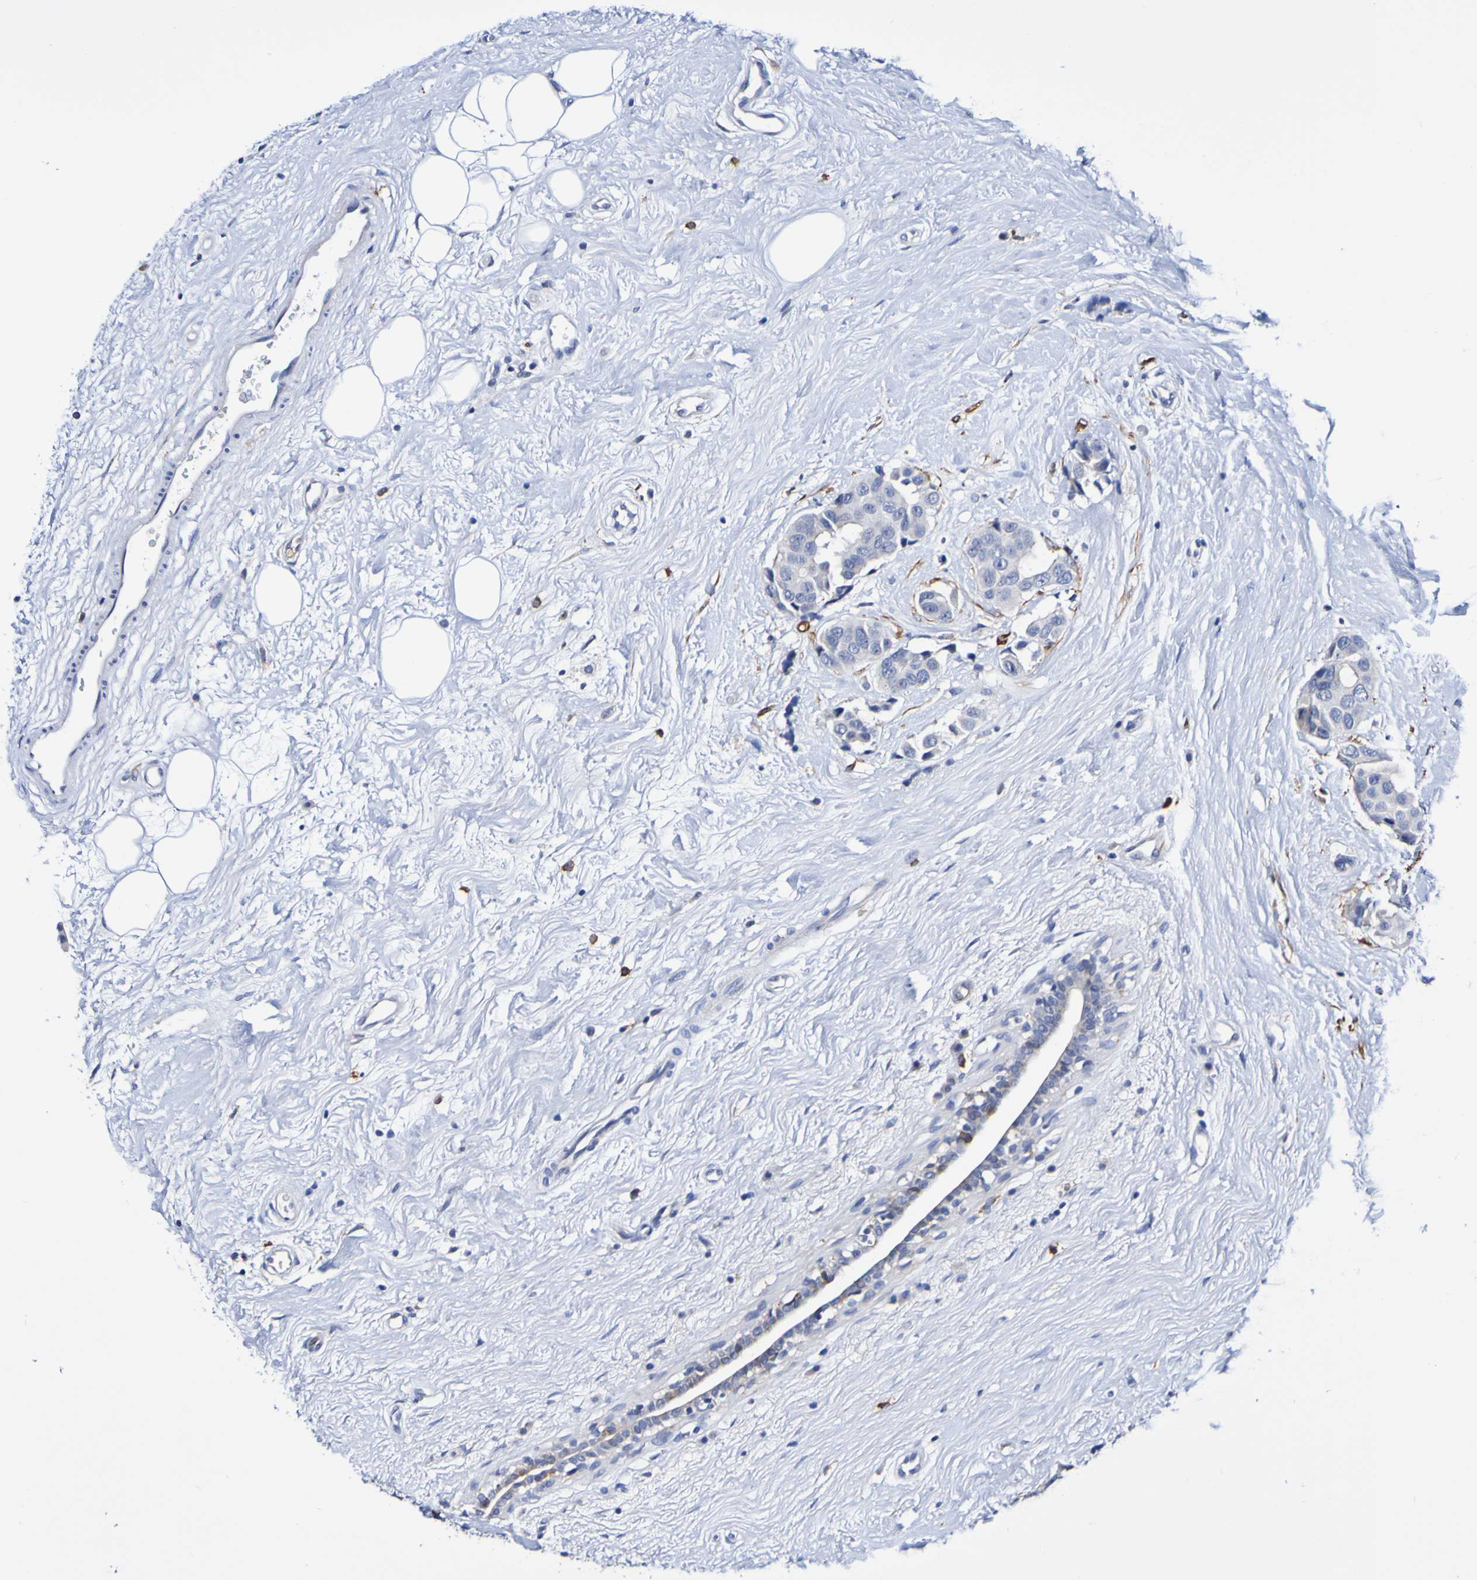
{"staining": {"intensity": "negative", "quantity": "none", "location": "none"}, "tissue": "breast cancer", "cell_type": "Tumor cells", "image_type": "cancer", "snomed": [{"axis": "morphology", "description": "Normal tissue, NOS"}, {"axis": "morphology", "description": "Duct carcinoma"}, {"axis": "topography", "description": "Breast"}], "caption": "An immunohistochemistry (IHC) histopathology image of breast intraductal carcinoma is shown. There is no staining in tumor cells of breast intraductal carcinoma.", "gene": "SEZ6", "patient": {"sex": "female", "age": 39}}